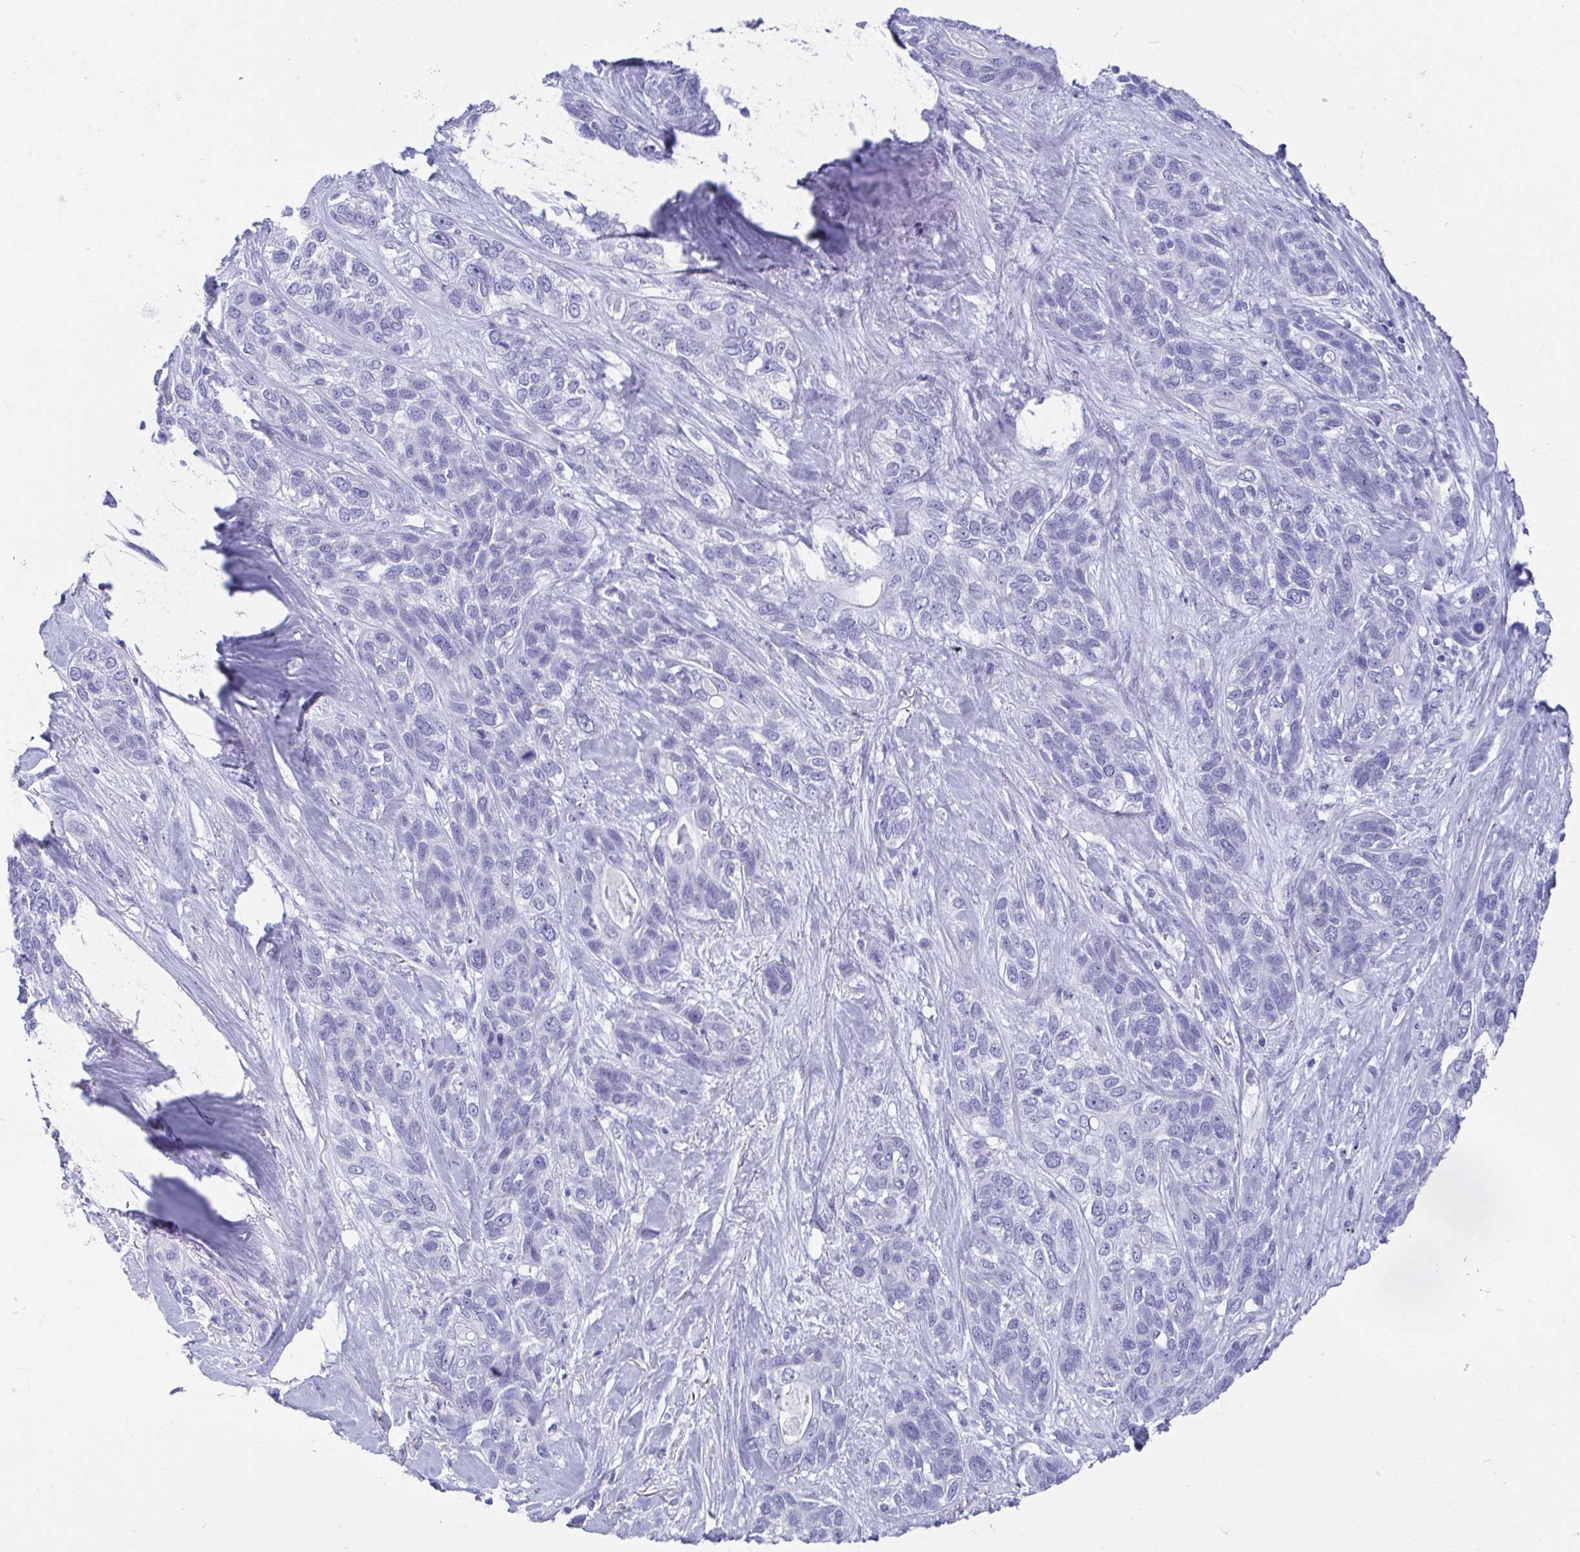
{"staining": {"intensity": "negative", "quantity": "none", "location": "none"}, "tissue": "lung cancer", "cell_type": "Tumor cells", "image_type": "cancer", "snomed": [{"axis": "morphology", "description": "Squamous cell carcinoma, NOS"}, {"axis": "topography", "description": "Lung"}], "caption": "IHC image of neoplastic tissue: human lung cancer (squamous cell carcinoma) stained with DAB displays no significant protein staining in tumor cells.", "gene": "GHRL", "patient": {"sex": "female", "age": 70}}